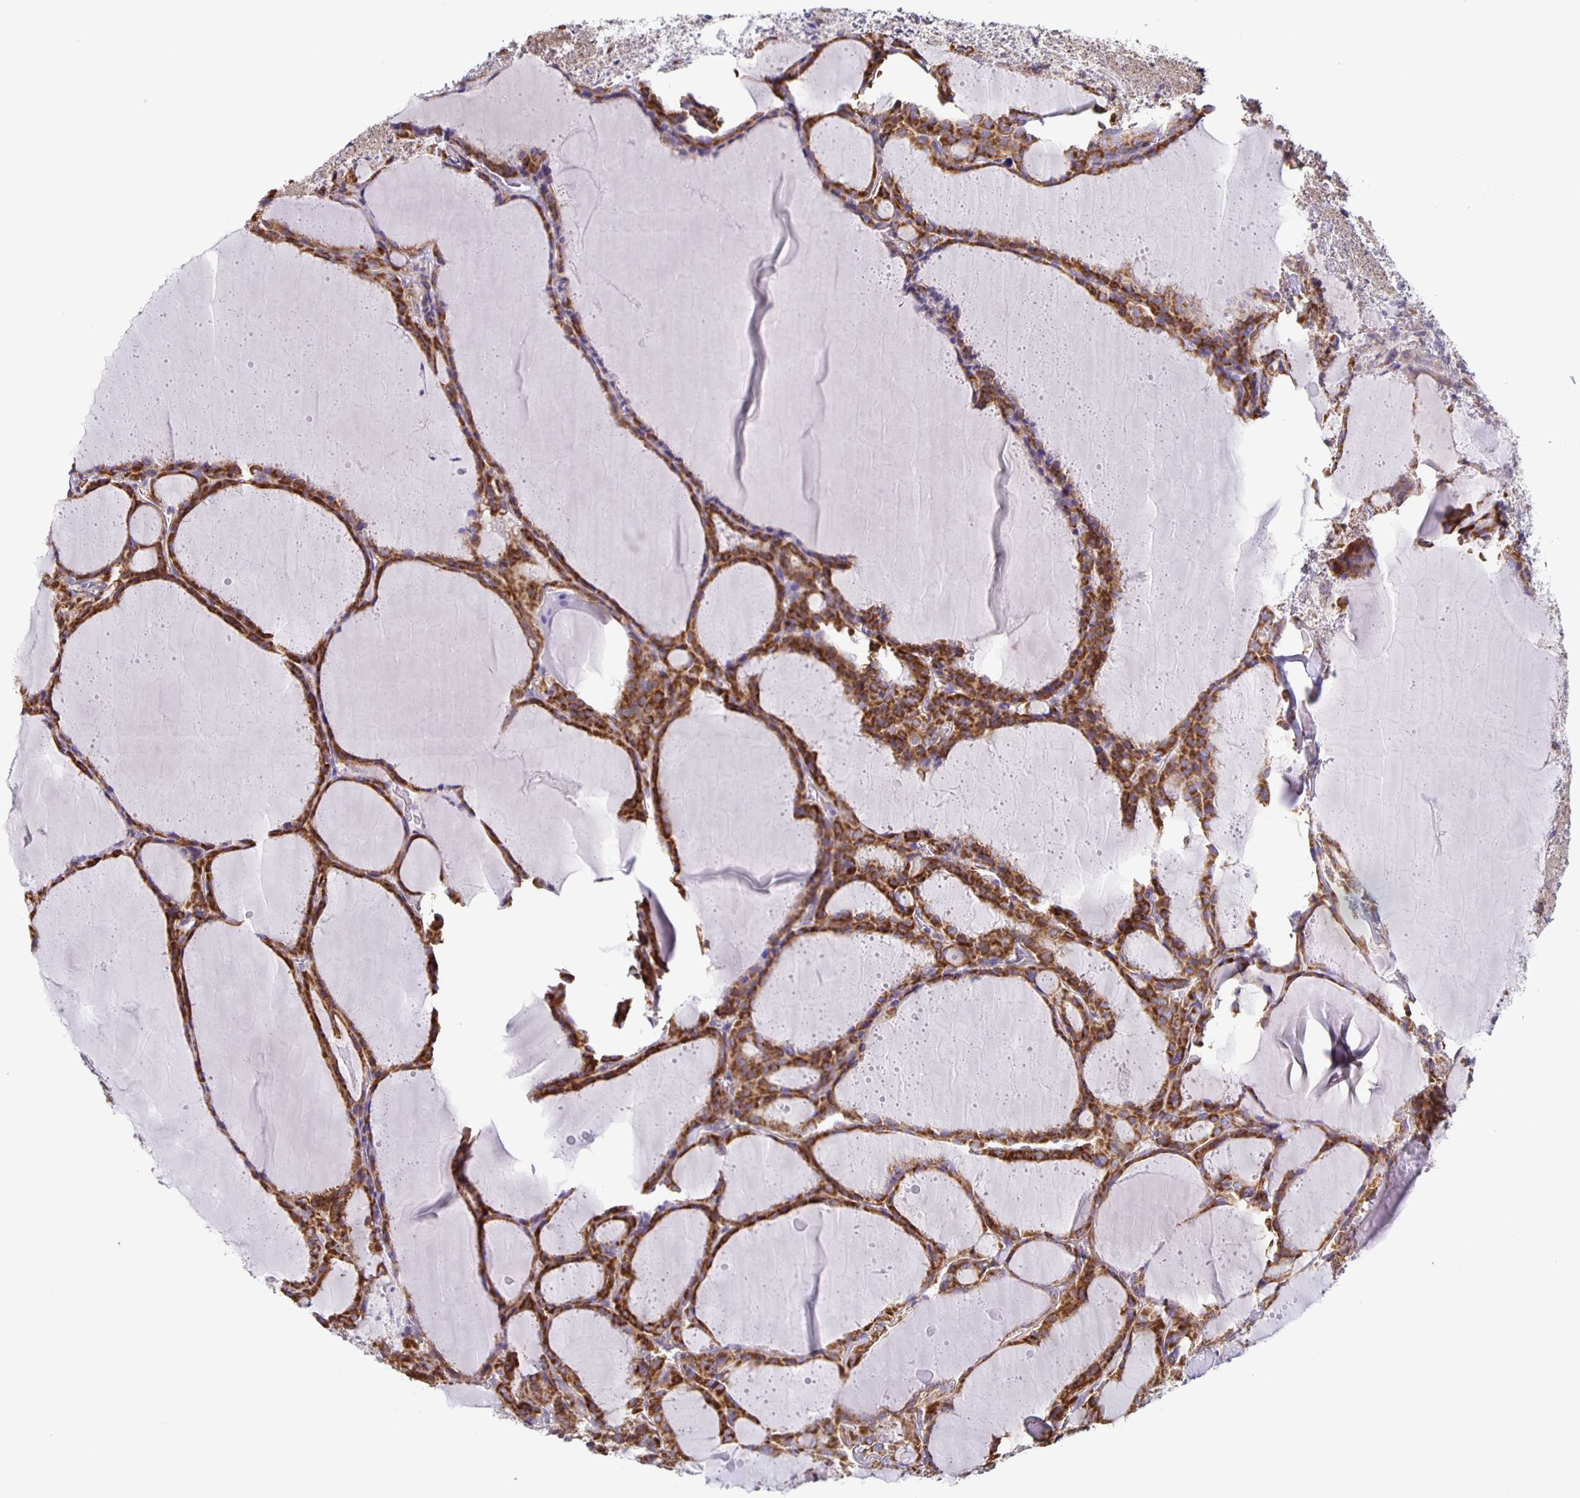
{"staining": {"intensity": "strong", "quantity": ">75%", "location": "cytoplasmic/membranous"}, "tissue": "thyroid cancer", "cell_type": "Tumor cells", "image_type": "cancer", "snomed": [{"axis": "morphology", "description": "Papillary adenocarcinoma, NOS"}, {"axis": "topography", "description": "Thyroid gland"}], "caption": "IHC image of human thyroid cancer stained for a protein (brown), which reveals high levels of strong cytoplasmic/membranous positivity in approximately >75% of tumor cells.", "gene": "JMJD4", "patient": {"sex": "male", "age": 87}}